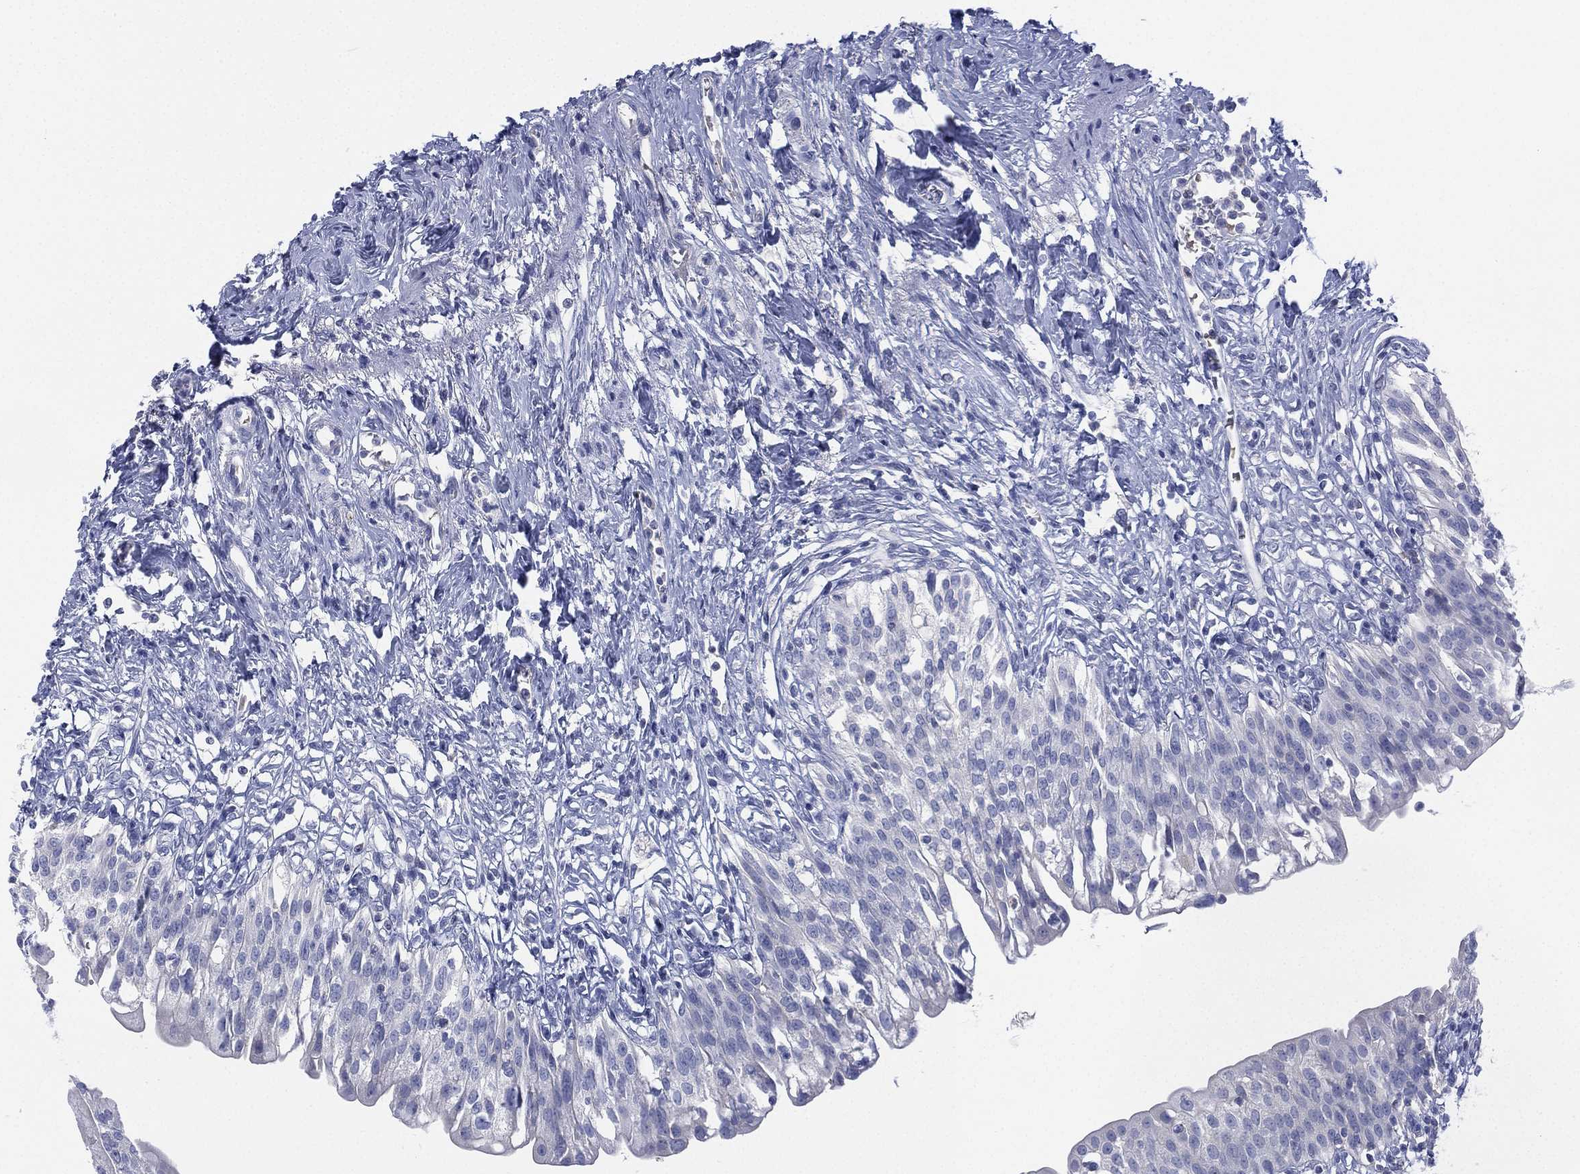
{"staining": {"intensity": "negative", "quantity": "none", "location": "none"}, "tissue": "urinary bladder", "cell_type": "Urothelial cells", "image_type": "normal", "snomed": [{"axis": "morphology", "description": "Normal tissue, NOS"}, {"axis": "topography", "description": "Urinary bladder"}], "caption": "The image displays no staining of urothelial cells in unremarkable urinary bladder. (DAB immunohistochemistry (IHC), high magnification).", "gene": "CYP2D6", "patient": {"sex": "male", "age": 76}}